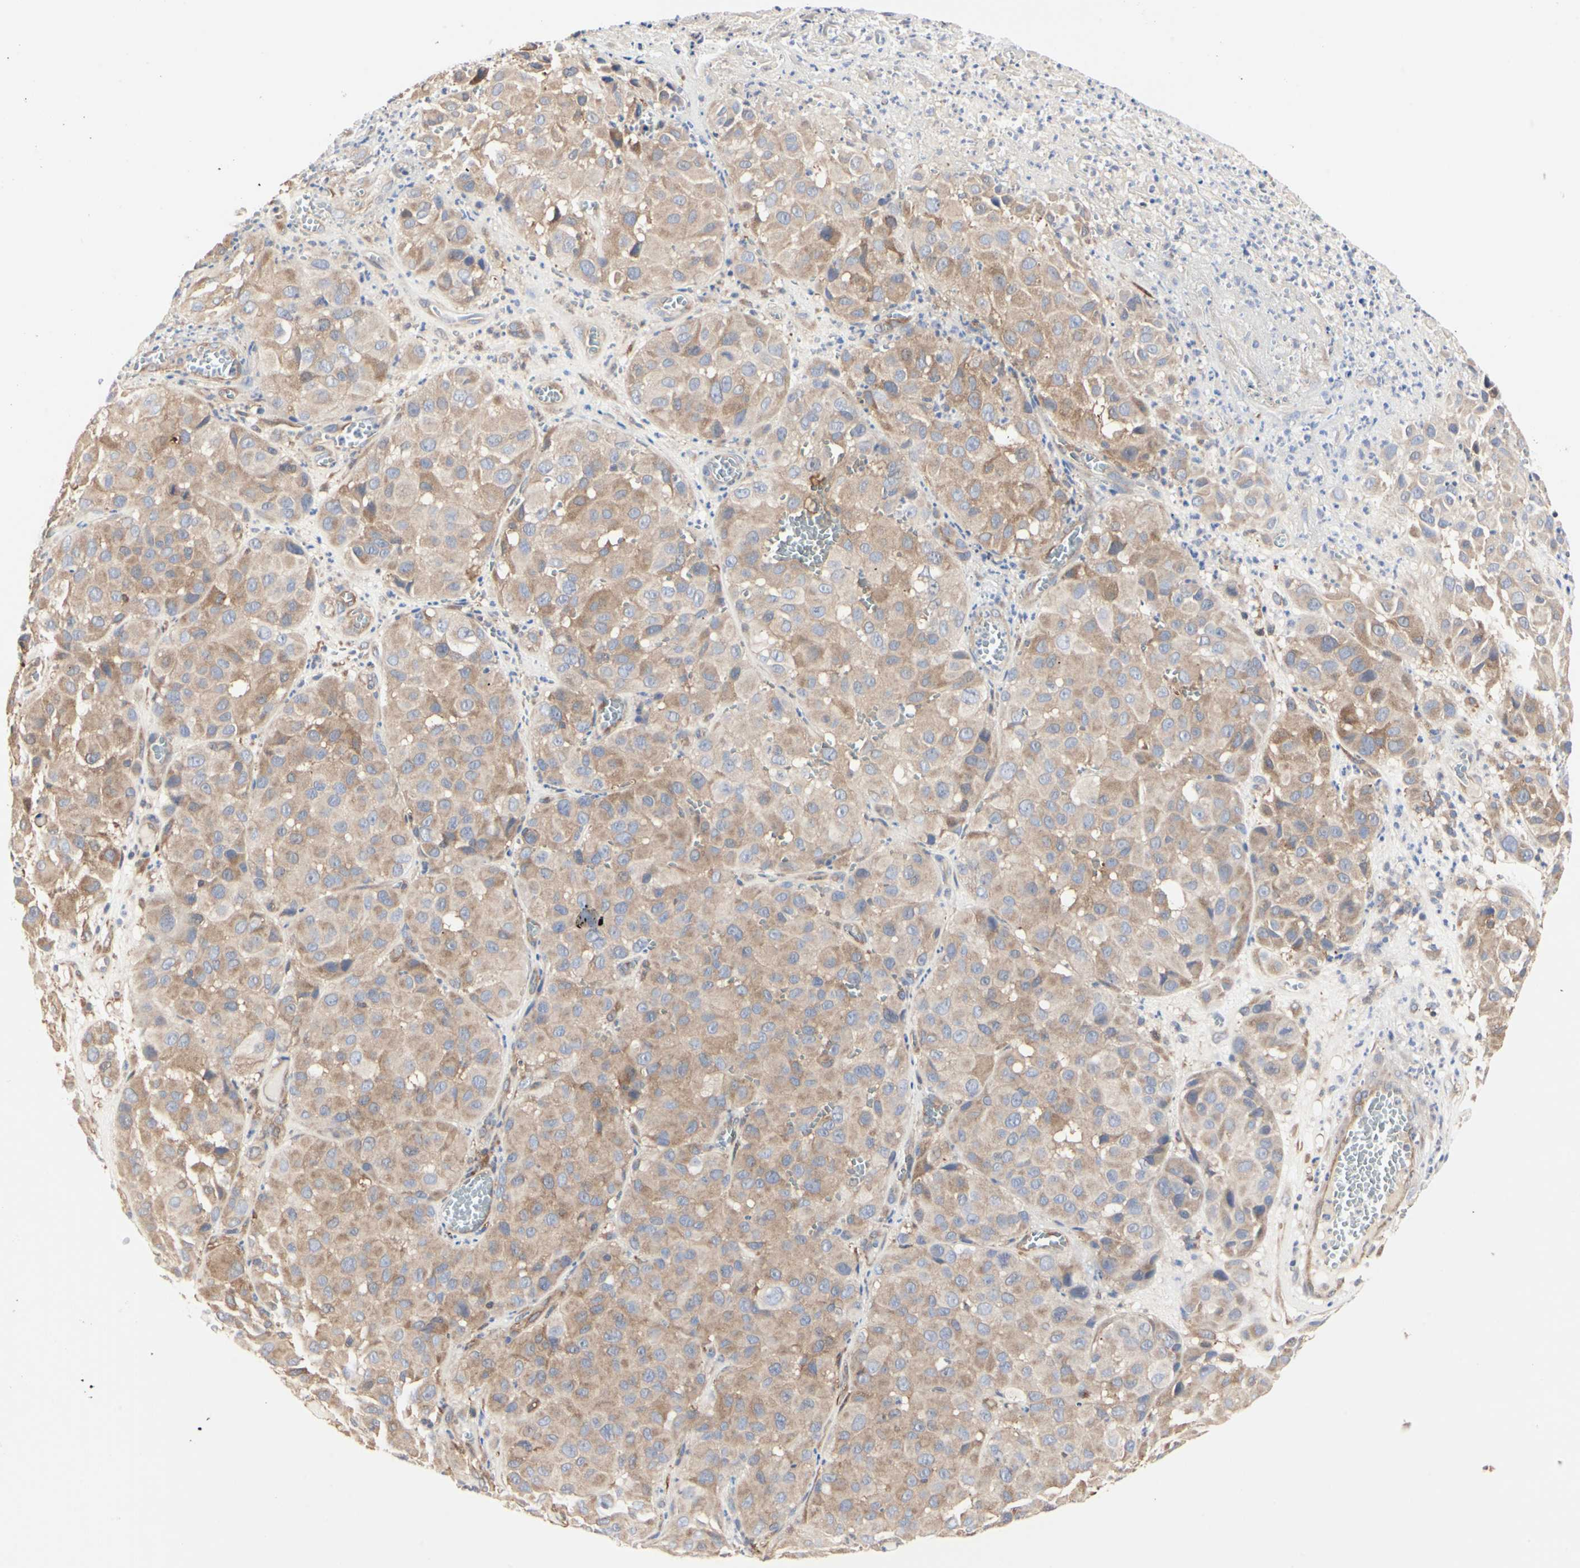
{"staining": {"intensity": "moderate", "quantity": ">75%", "location": "cytoplasmic/membranous"}, "tissue": "melanoma", "cell_type": "Tumor cells", "image_type": "cancer", "snomed": [{"axis": "morphology", "description": "Malignant melanoma, NOS"}, {"axis": "topography", "description": "Skin"}], "caption": "A high-resolution image shows immunohistochemistry staining of malignant melanoma, which exhibits moderate cytoplasmic/membranous positivity in about >75% of tumor cells.", "gene": "C3orf52", "patient": {"sex": "female", "age": 21}}